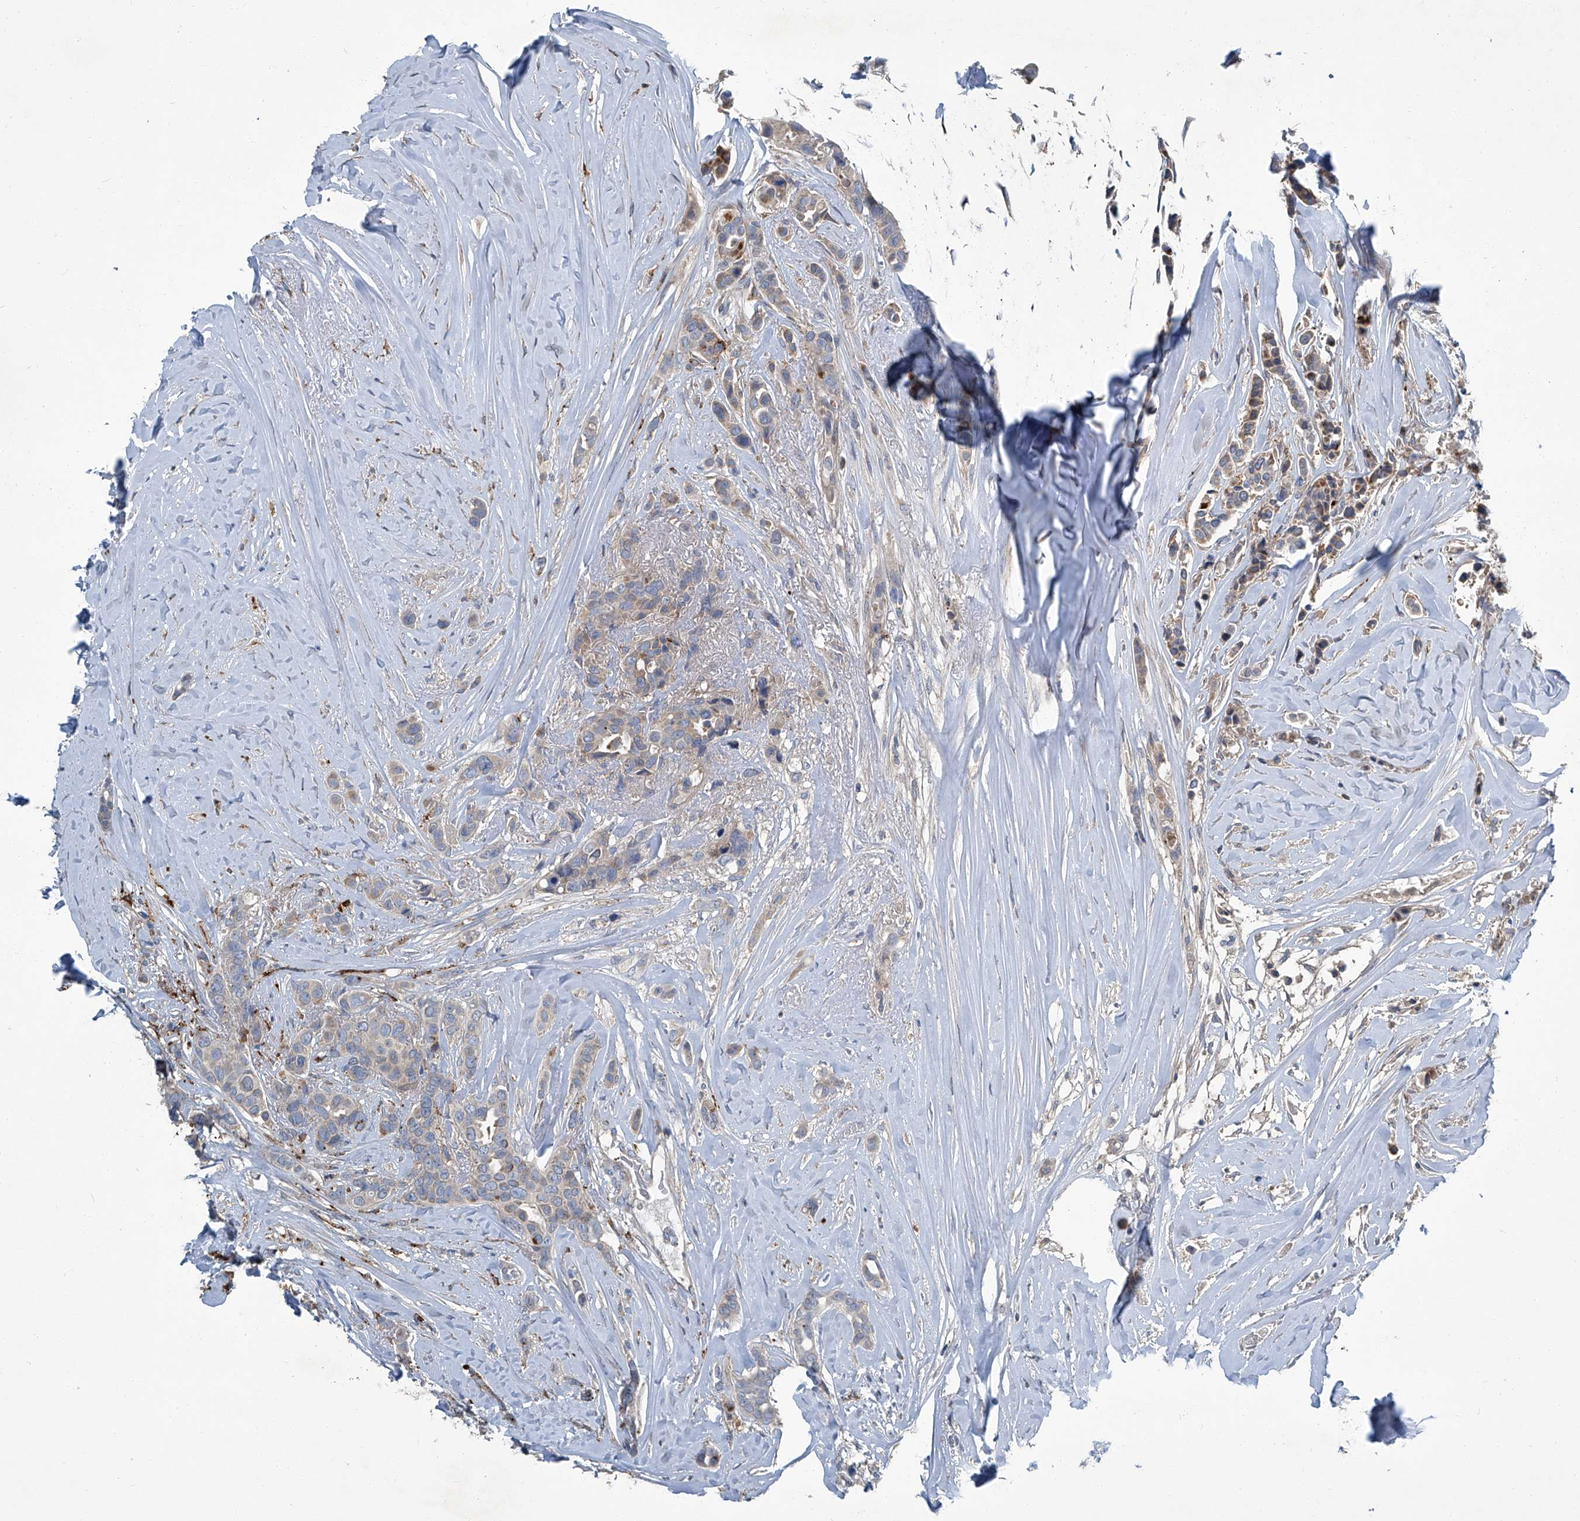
{"staining": {"intensity": "weak", "quantity": "<25%", "location": "cytoplasmic/membranous"}, "tissue": "breast cancer", "cell_type": "Tumor cells", "image_type": "cancer", "snomed": [{"axis": "morphology", "description": "Lobular carcinoma"}, {"axis": "topography", "description": "Breast"}], "caption": "Breast lobular carcinoma was stained to show a protein in brown. There is no significant expression in tumor cells. (DAB immunohistochemistry, high magnification).", "gene": "FAM167A", "patient": {"sex": "female", "age": 51}}